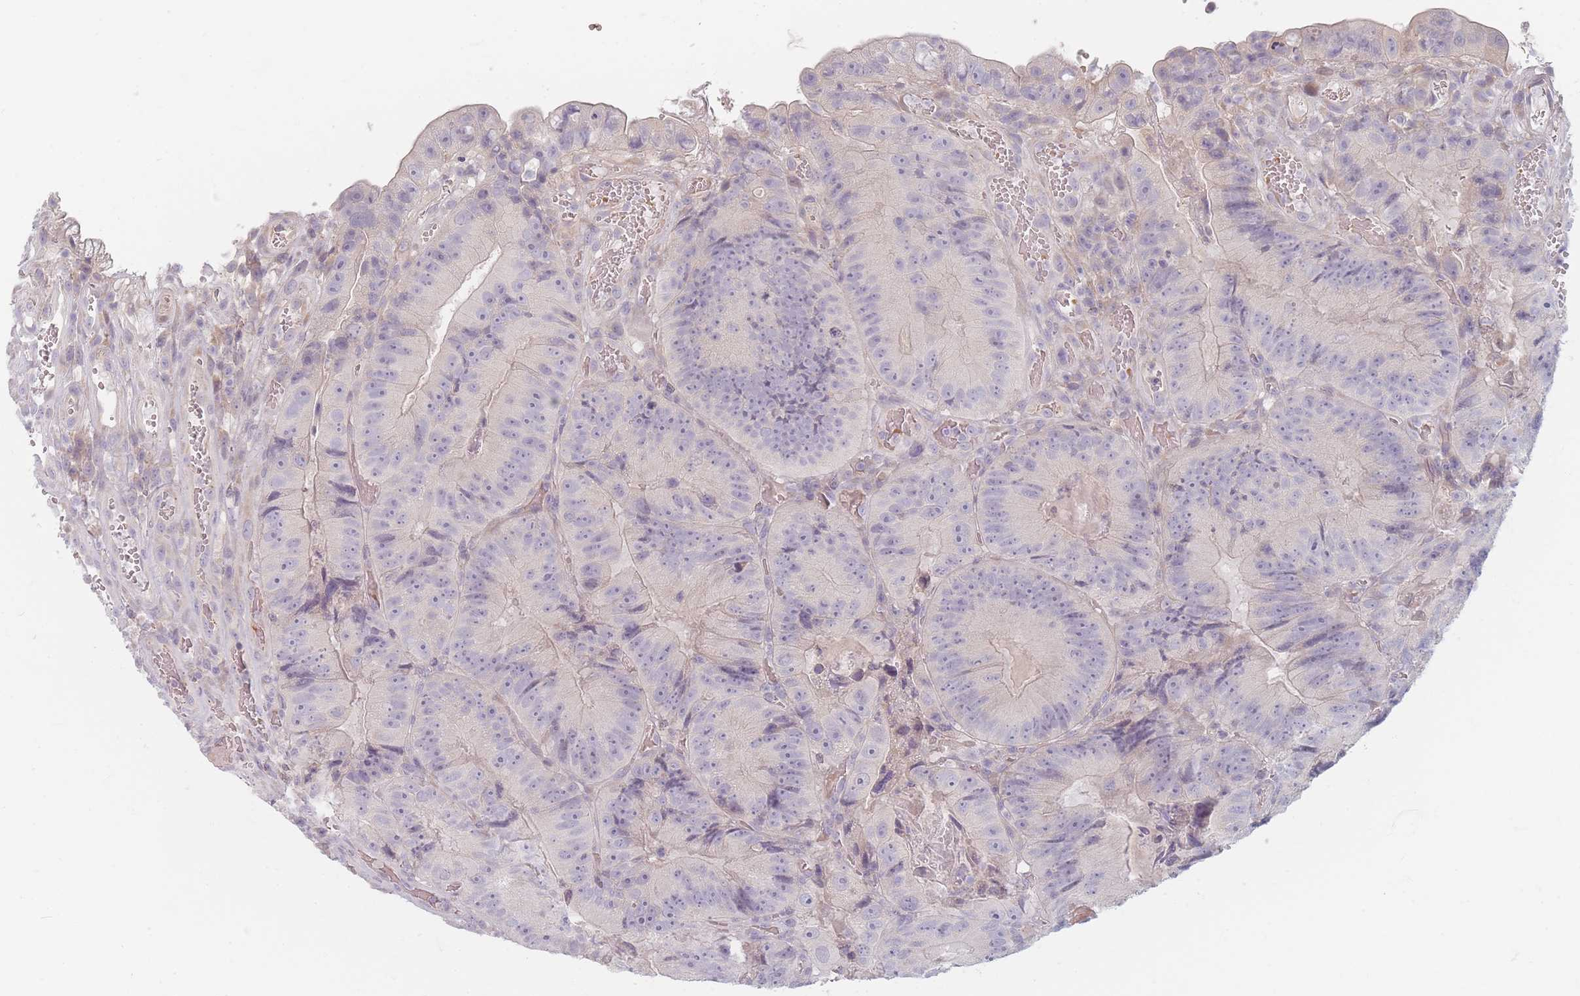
{"staining": {"intensity": "negative", "quantity": "none", "location": "none"}, "tissue": "colorectal cancer", "cell_type": "Tumor cells", "image_type": "cancer", "snomed": [{"axis": "morphology", "description": "Adenocarcinoma, NOS"}, {"axis": "topography", "description": "Colon"}], "caption": "IHC micrograph of adenocarcinoma (colorectal) stained for a protein (brown), which shows no expression in tumor cells.", "gene": "TMOD1", "patient": {"sex": "female", "age": 86}}